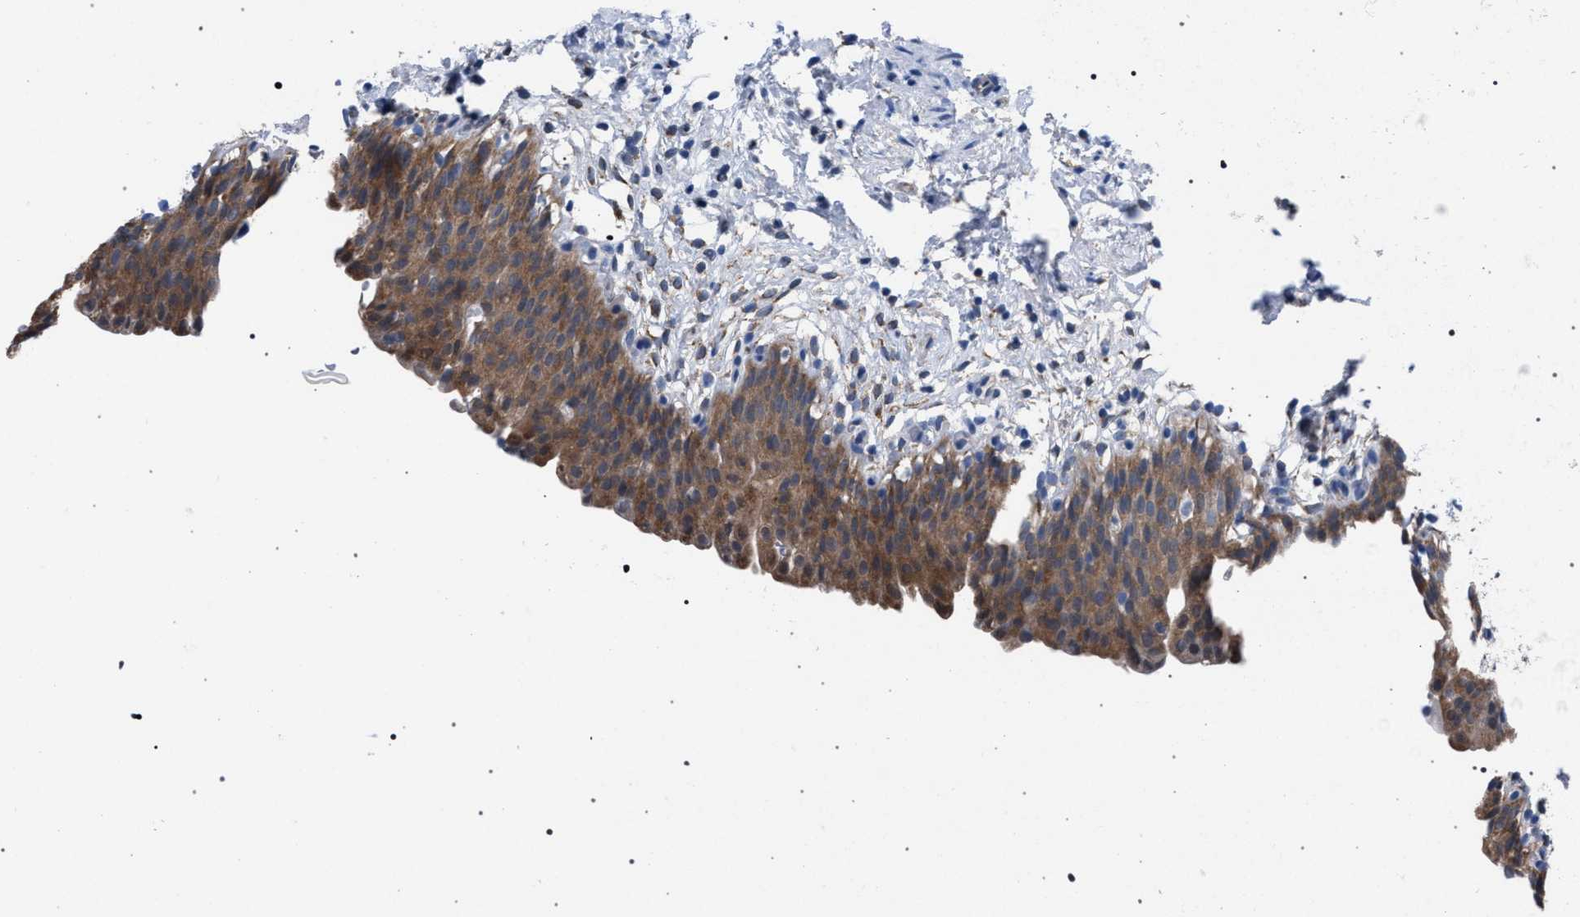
{"staining": {"intensity": "moderate", "quantity": ">75%", "location": "cytoplasmic/membranous"}, "tissue": "urinary bladder", "cell_type": "Urothelial cells", "image_type": "normal", "snomed": [{"axis": "morphology", "description": "Normal tissue, NOS"}, {"axis": "topography", "description": "Urinary bladder"}], "caption": "Protein staining of normal urinary bladder demonstrates moderate cytoplasmic/membranous positivity in approximately >75% of urothelial cells.", "gene": "CRYZ", "patient": {"sex": "male", "age": 37}}